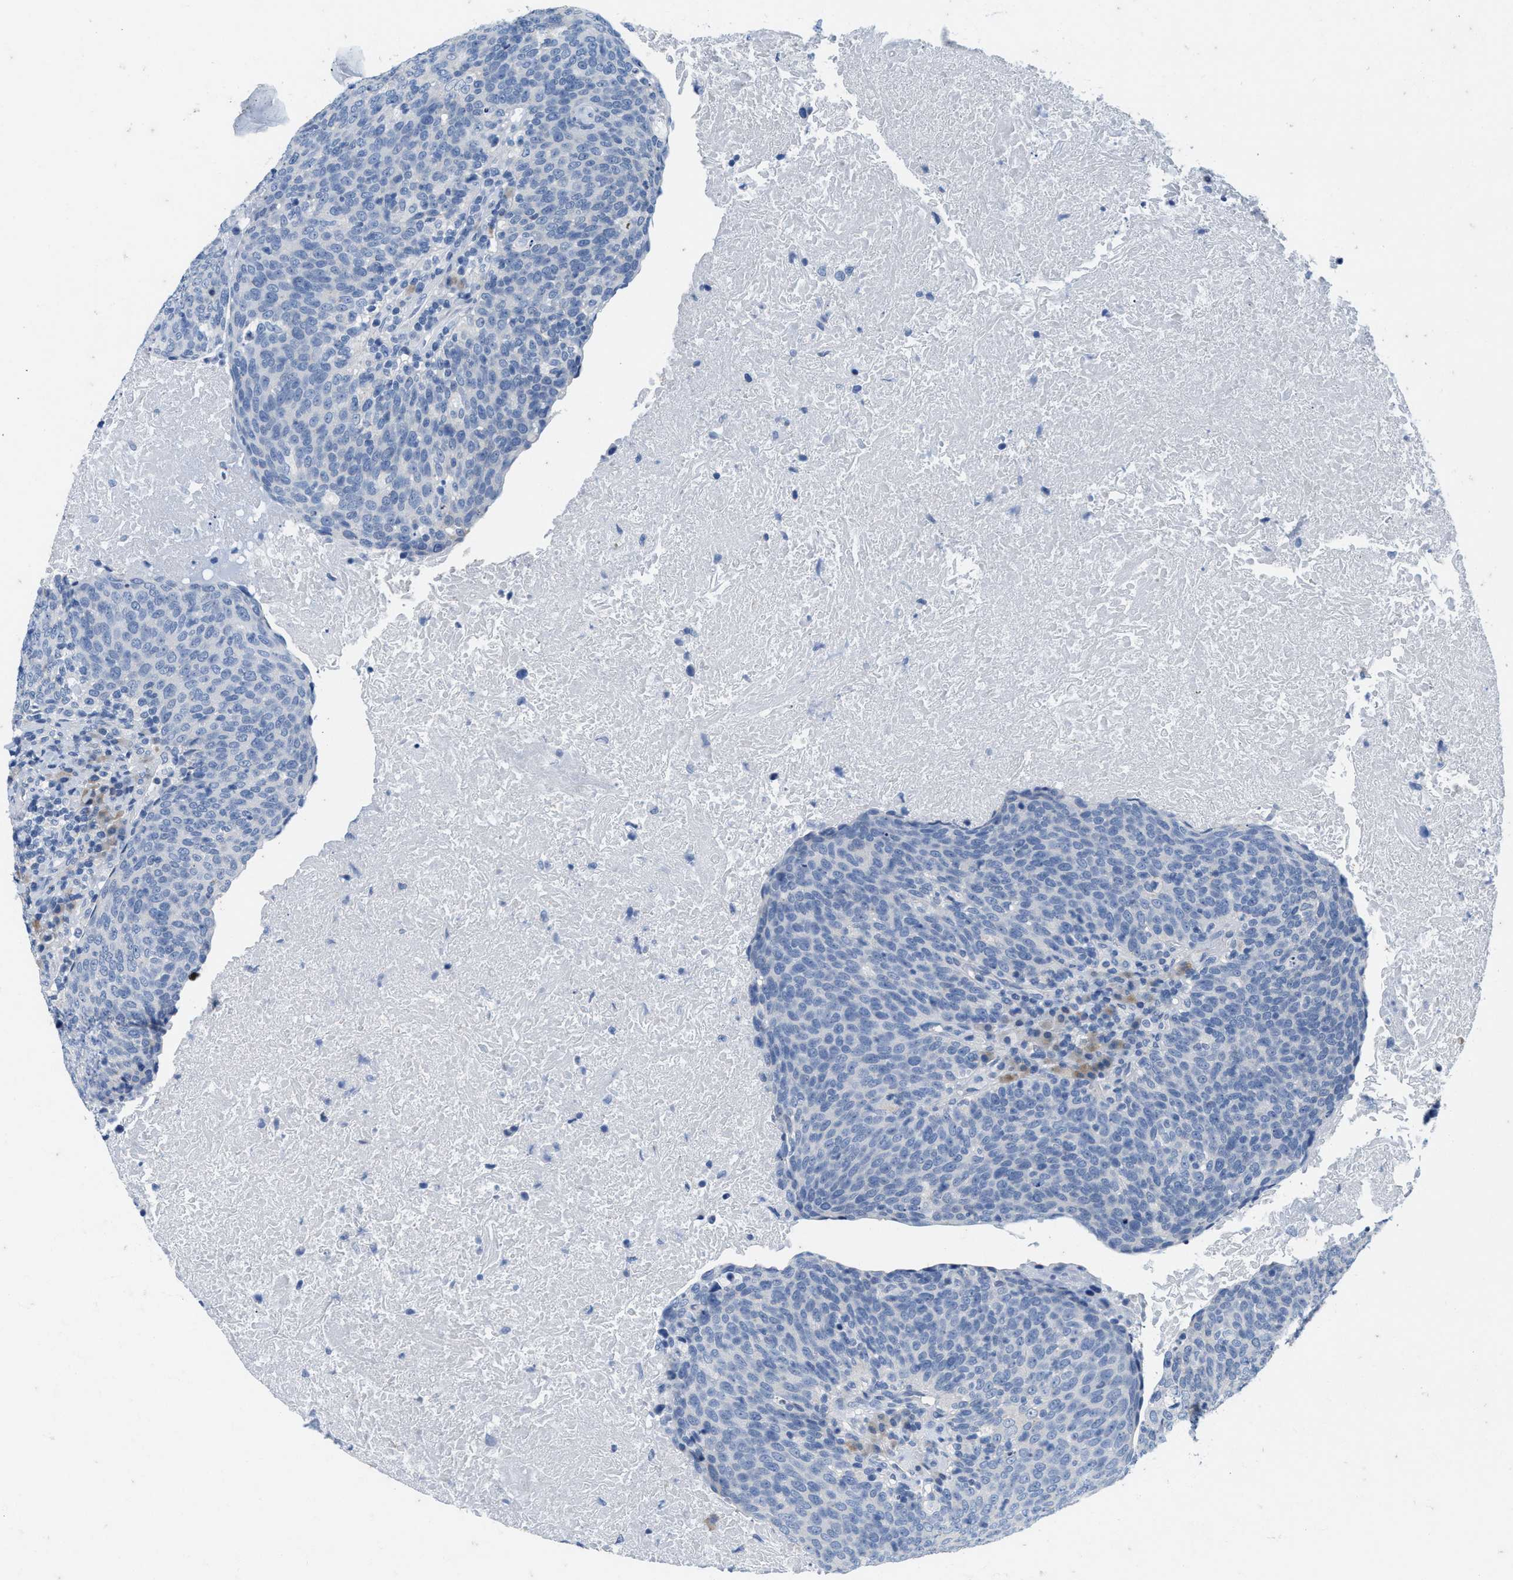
{"staining": {"intensity": "negative", "quantity": "none", "location": "none"}, "tissue": "head and neck cancer", "cell_type": "Tumor cells", "image_type": "cancer", "snomed": [{"axis": "morphology", "description": "Squamous cell carcinoma, NOS"}, {"axis": "morphology", "description": "Squamous cell carcinoma, metastatic, NOS"}, {"axis": "topography", "description": "Lymph node"}, {"axis": "topography", "description": "Head-Neck"}], "caption": "A high-resolution histopathology image shows immunohistochemistry (IHC) staining of metastatic squamous cell carcinoma (head and neck), which displays no significant expression in tumor cells. (DAB (3,3'-diaminobenzidine) IHC, high magnification).", "gene": "ABCB11", "patient": {"sex": "male", "age": 62}}